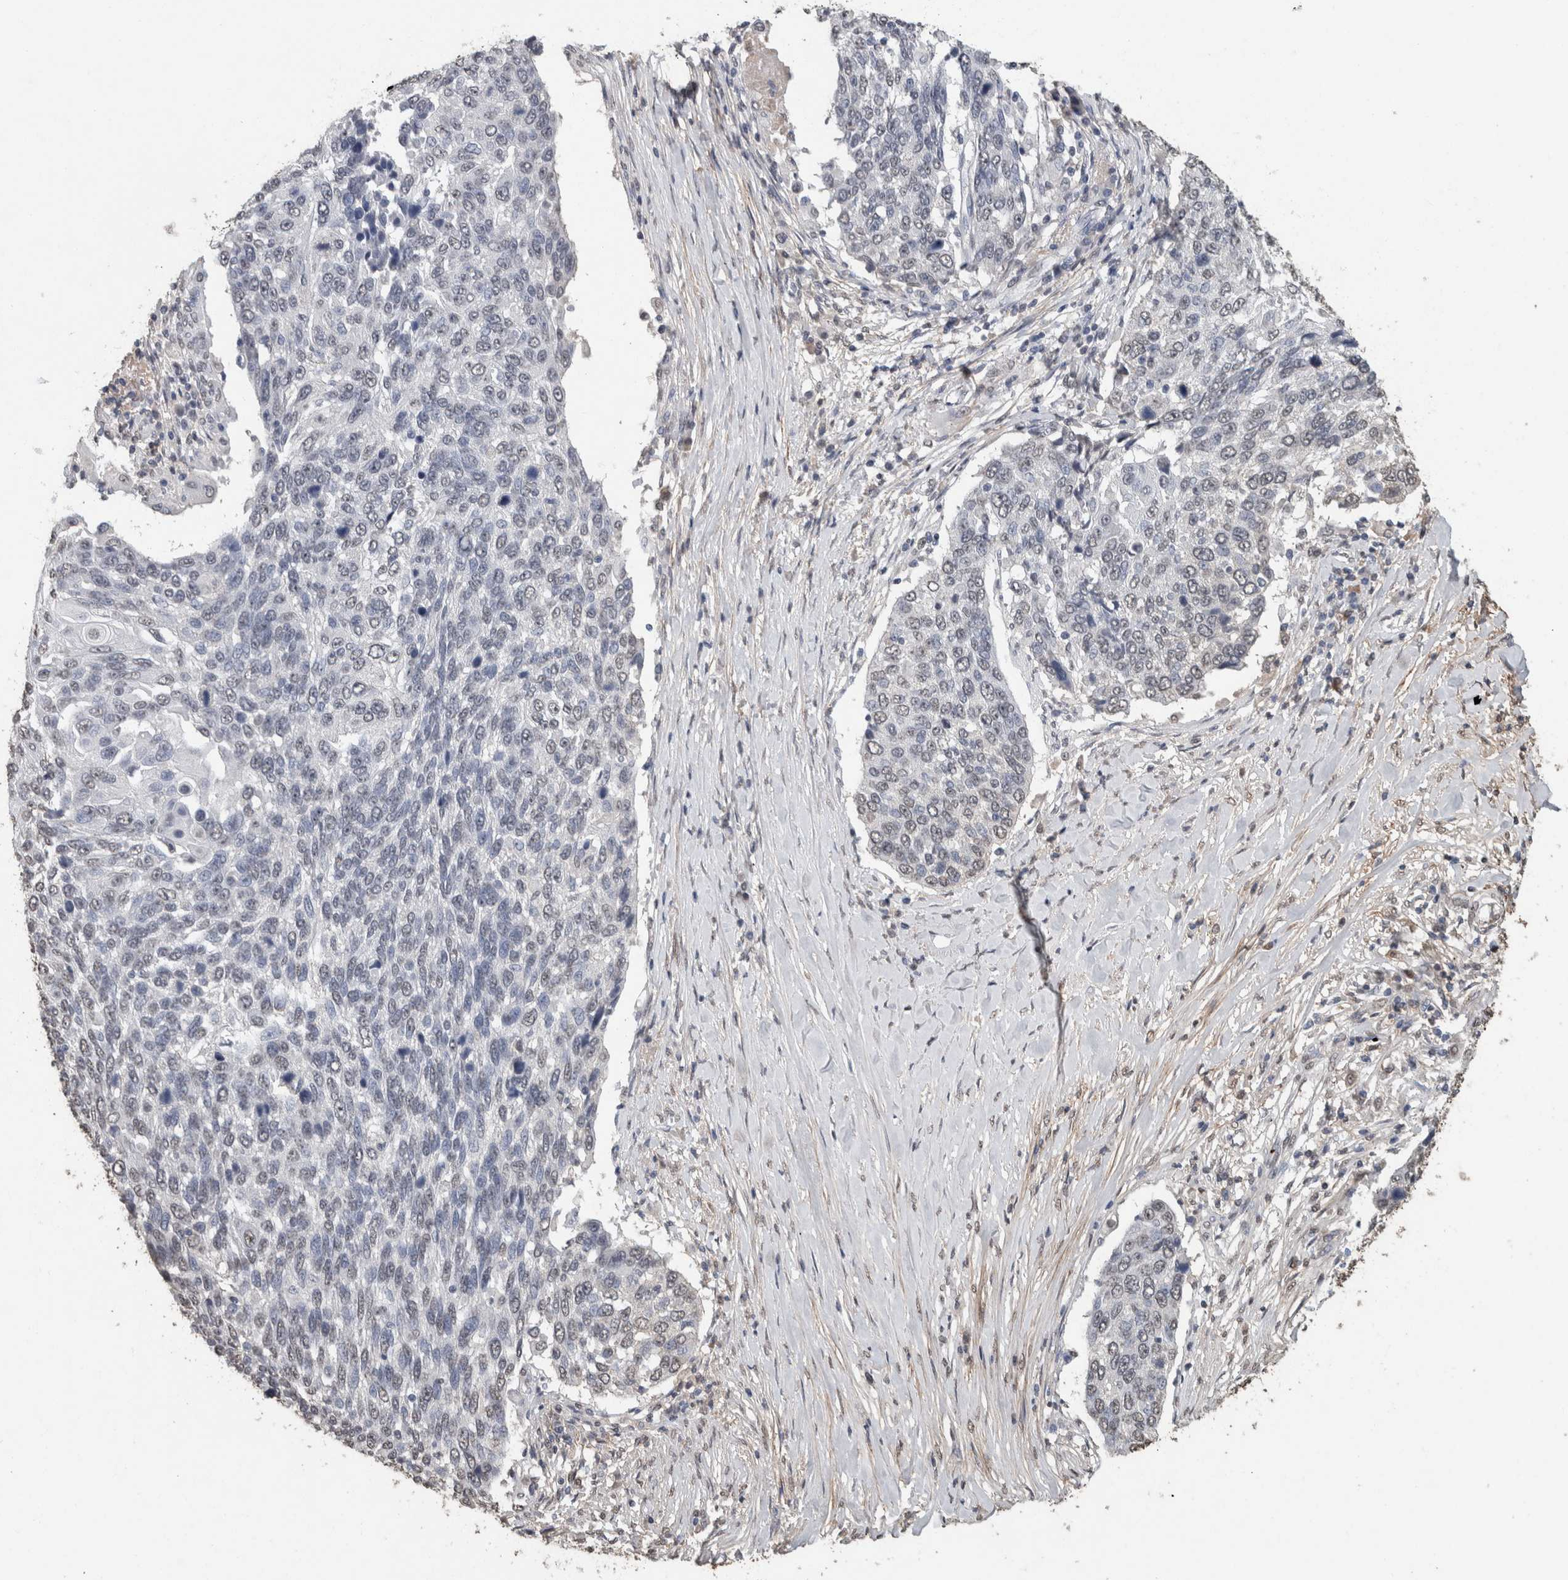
{"staining": {"intensity": "negative", "quantity": "none", "location": "none"}, "tissue": "lung cancer", "cell_type": "Tumor cells", "image_type": "cancer", "snomed": [{"axis": "morphology", "description": "Squamous cell carcinoma, NOS"}, {"axis": "topography", "description": "Lung"}], "caption": "Immunohistochemistry photomicrograph of lung cancer stained for a protein (brown), which shows no expression in tumor cells.", "gene": "LTBP1", "patient": {"sex": "male", "age": 66}}